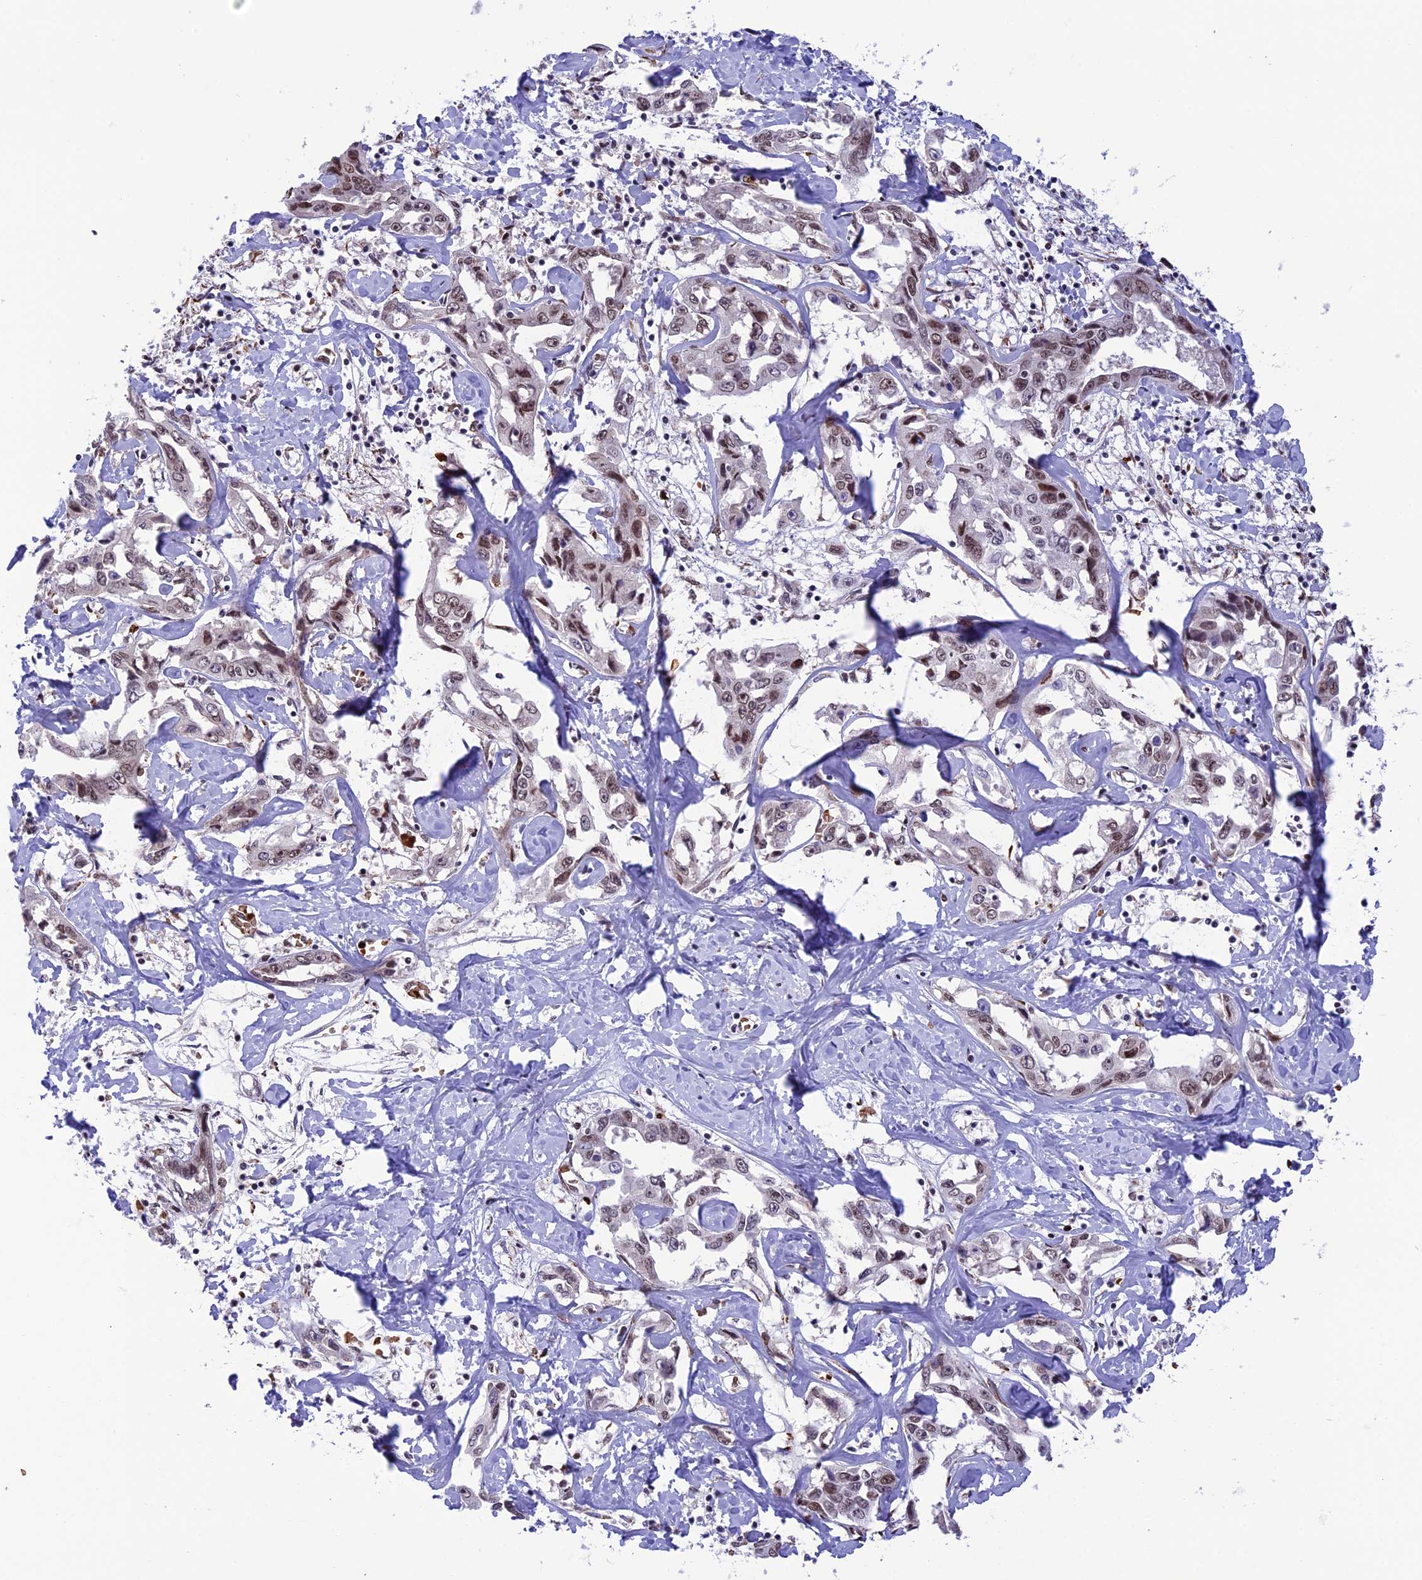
{"staining": {"intensity": "moderate", "quantity": ">75%", "location": "nuclear"}, "tissue": "liver cancer", "cell_type": "Tumor cells", "image_type": "cancer", "snomed": [{"axis": "morphology", "description": "Cholangiocarcinoma"}, {"axis": "topography", "description": "Liver"}], "caption": "Moderate nuclear protein positivity is identified in approximately >75% of tumor cells in liver cancer. (DAB (3,3'-diaminobenzidine) IHC, brown staining for protein, blue staining for nuclei).", "gene": "MPHOSPH8", "patient": {"sex": "male", "age": 59}}